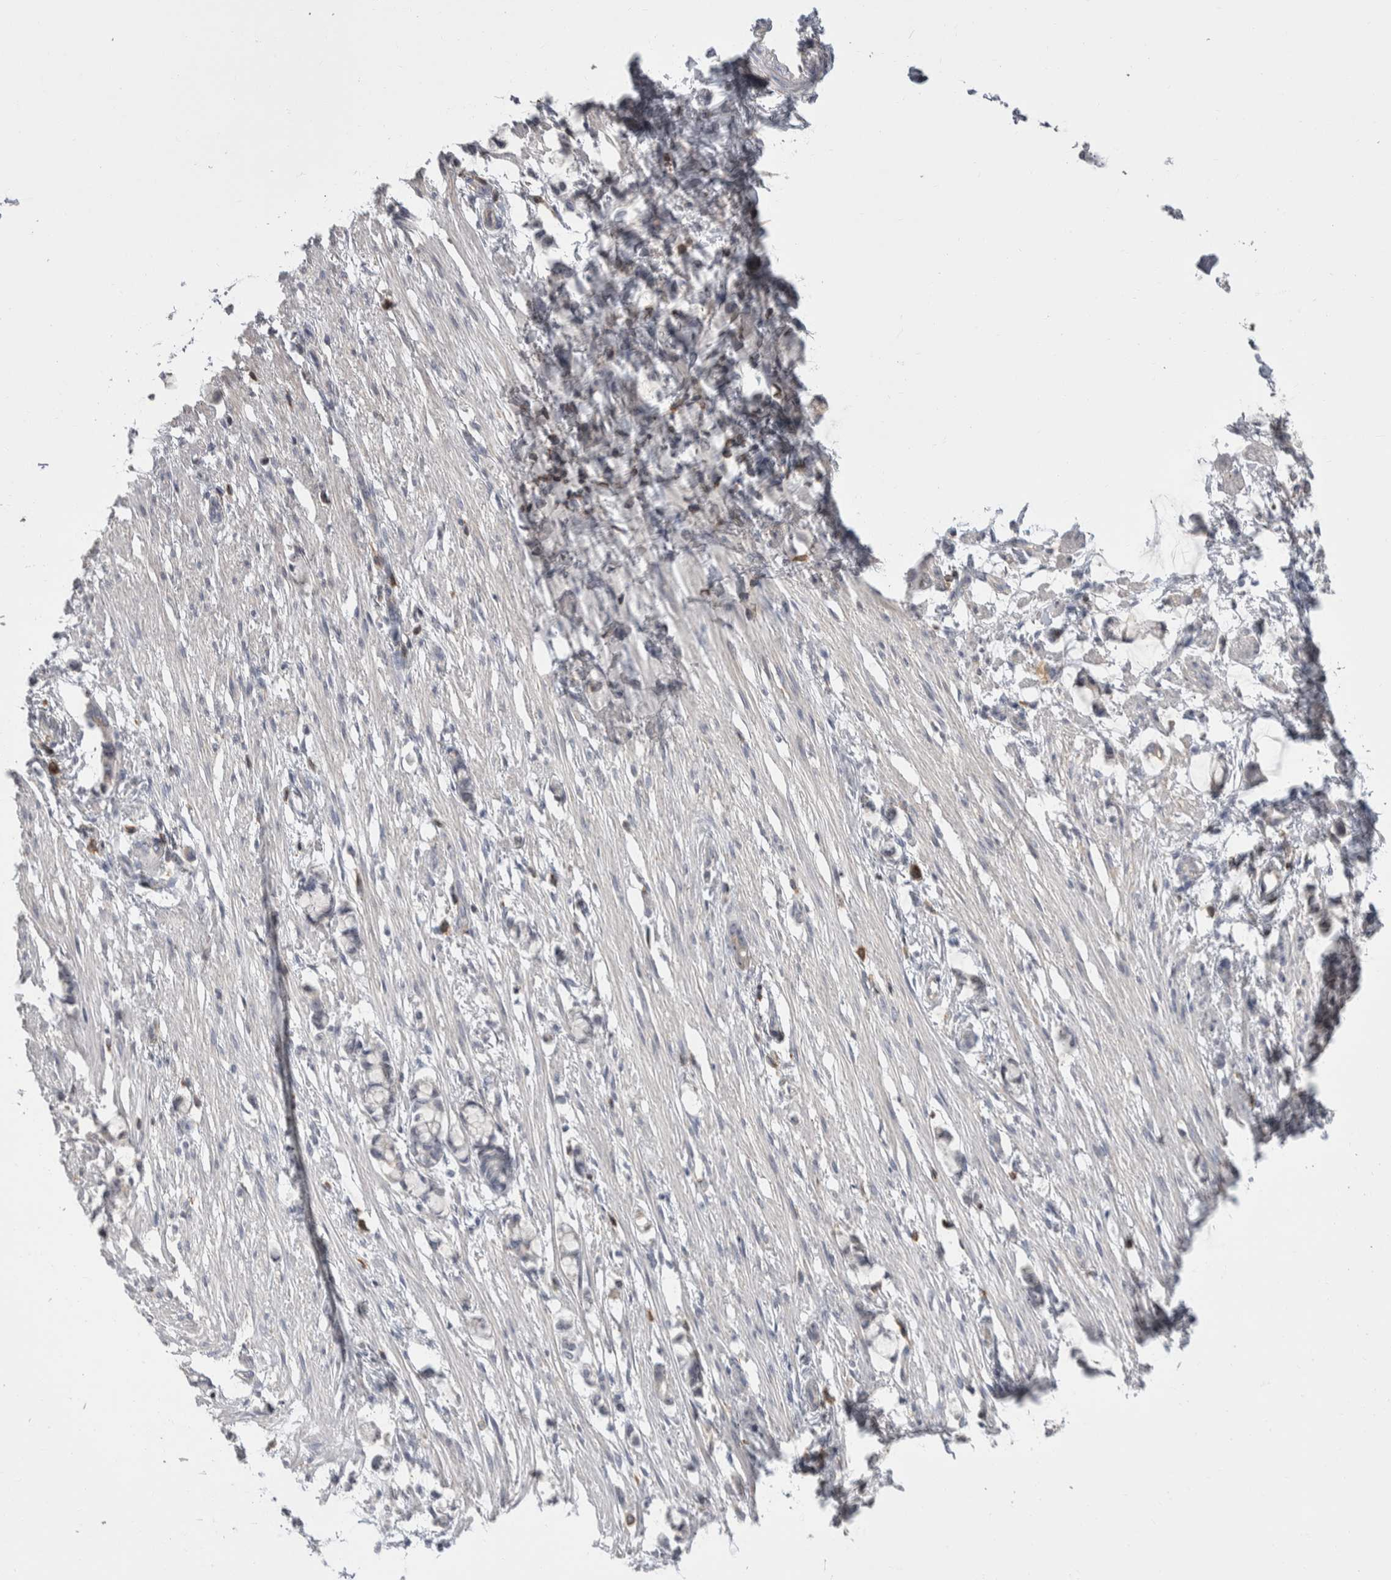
{"staining": {"intensity": "negative", "quantity": "none", "location": "none"}, "tissue": "smooth muscle", "cell_type": "Smooth muscle cells", "image_type": "normal", "snomed": [{"axis": "morphology", "description": "Normal tissue, NOS"}, {"axis": "morphology", "description": "Adenocarcinoma, NOS"}, {"axis": "topography", "description": "Smooth muscle"}, {"axis": "topography", "description": "Colon"}], "caption": "Human smooth muscle stained for a protein using IHC displays no staining in smooth muscle cells.", "gene": "CEP295NL", "patient": {"sex": "male", "age": 14}}